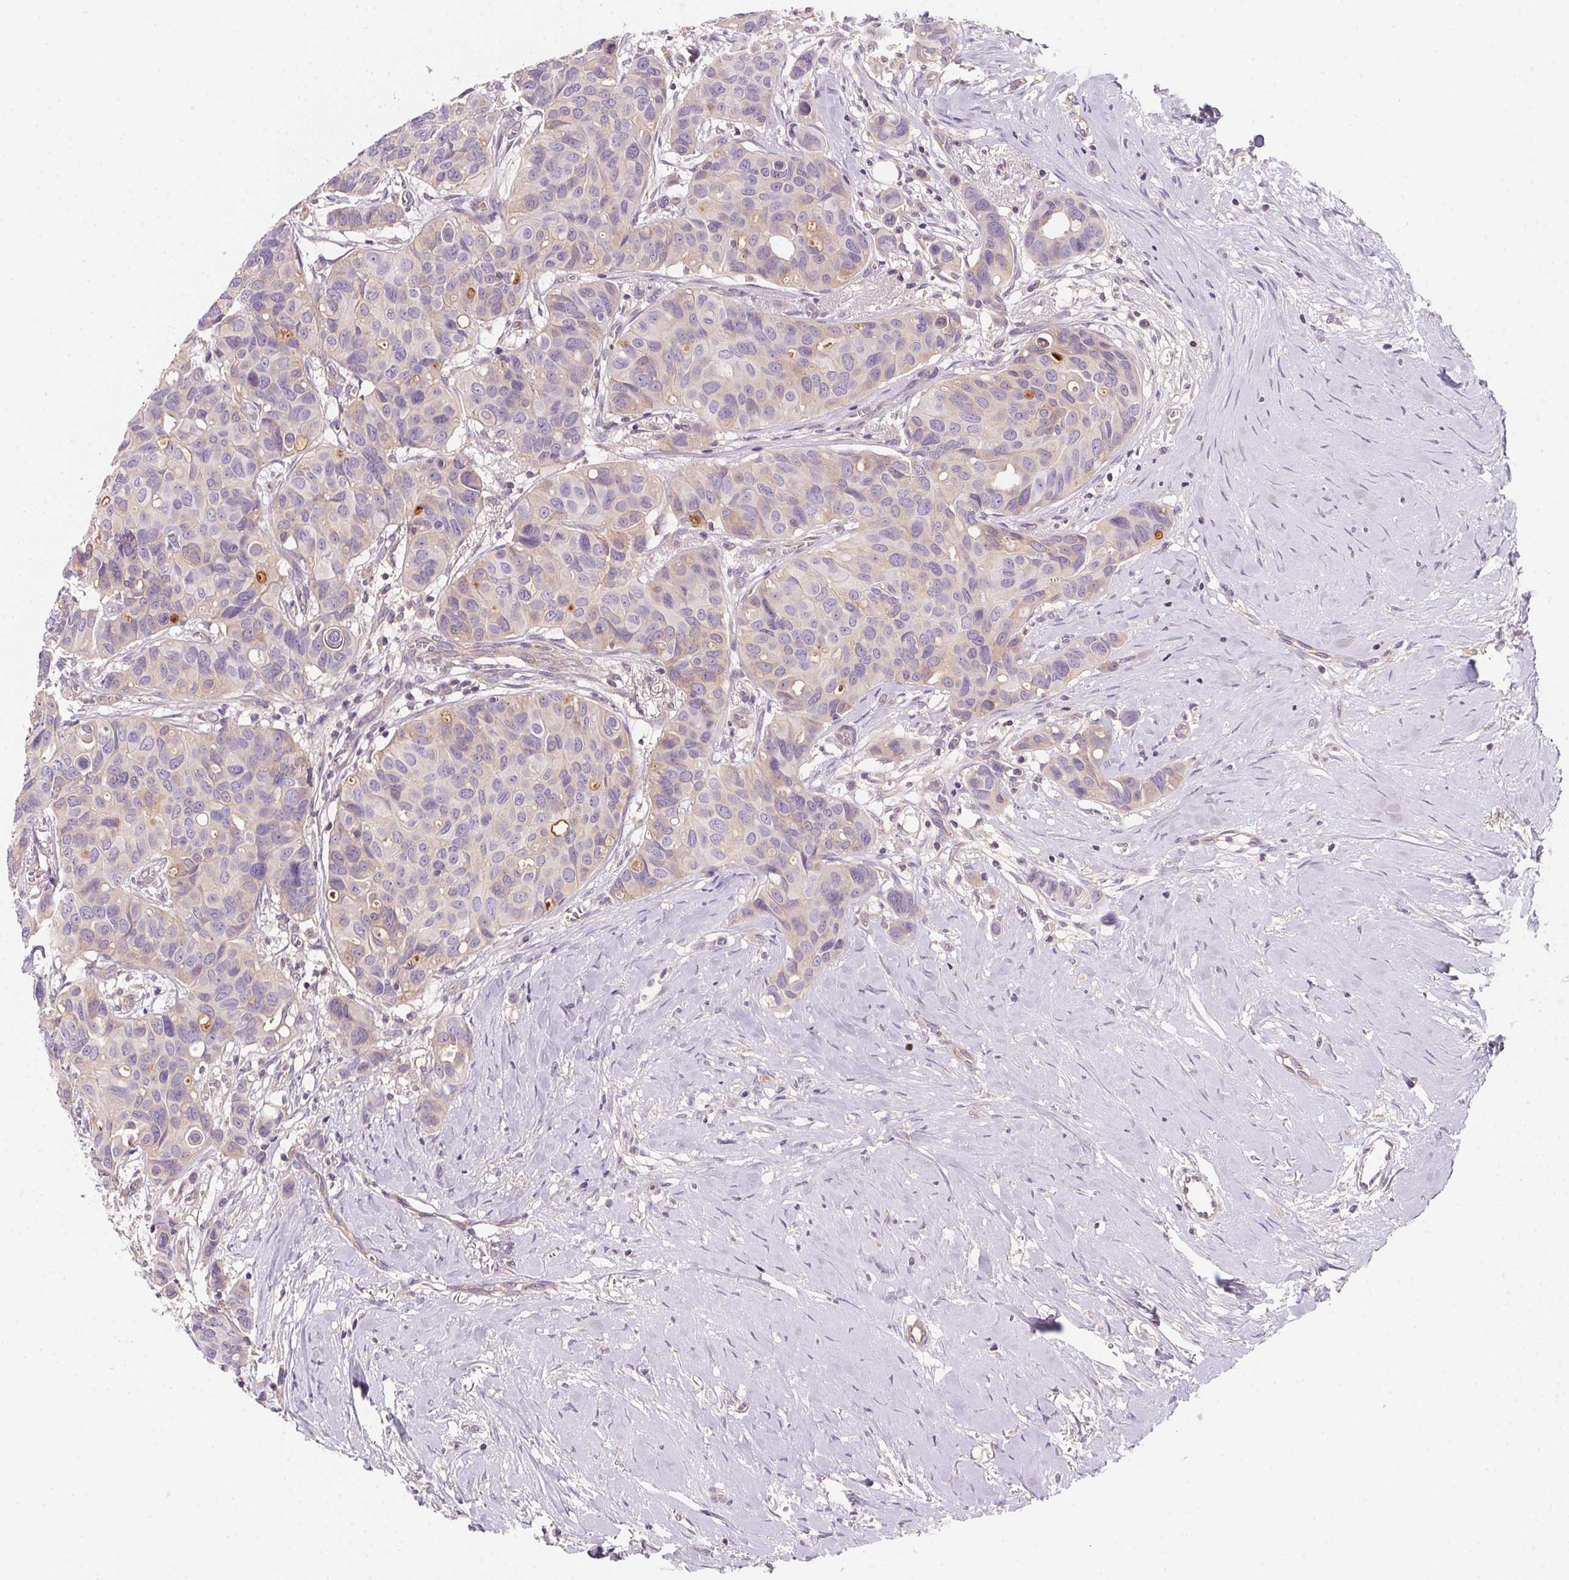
{"staining": {"intensity": "negative", "quantity": "none", "location": "none"}, "tissue": "breast cancer", "cell_type": "Tumor cells", "image_type": "cancer", "snomed": [{"axis": "morphology", "description": "Duct carcinoma"}, {"axis": "topography", "description": "Breast"}], "caption": "This is an IHC photomicrograph of breast cancer. There is no expression in tumor cells.", "gene": "PRKAA1", "patient": {"sex": "female", "age": 54}}